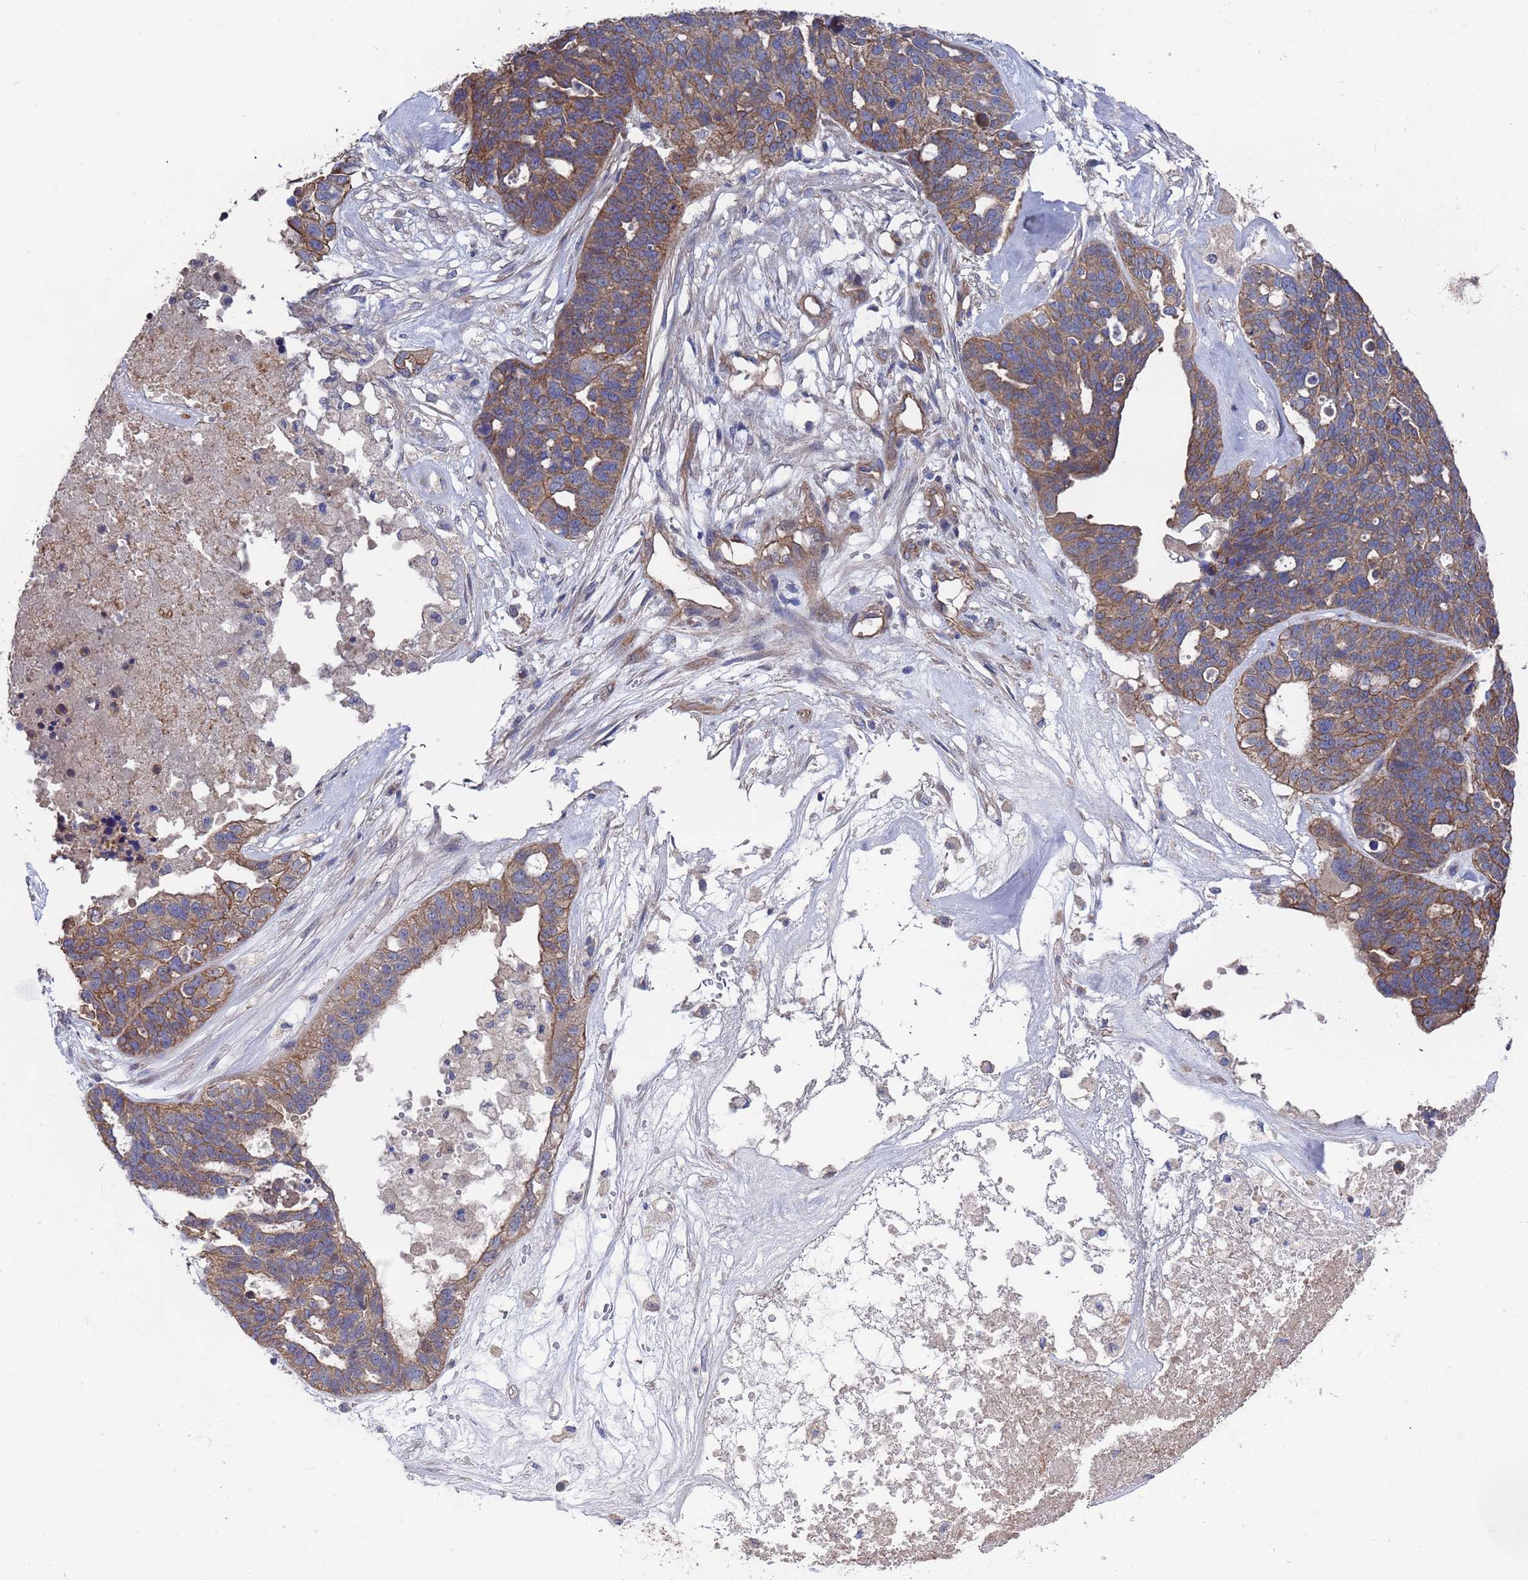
{"staining": {"intensity": "moderate", "quantity": ">75%", "location": "cytoplasmic/membranous"}, "tissue": "ovarian cancer", "cell_type": "Tumor cells", "image_type": "cancer", "snomed": [{"axis": "morphology", "description": "Cystadenocarcinoma, serous, NOS"}, {"axis": "topography", "description": "Ovary"}], "caption": "Protein analysis of ovarian cancer tissue reveals moderate cytoplasmic/membranous staining in about >75% of tumor cells.", "gene": "NDUFAF6", "patient": {"sex": "female", "age": 59}}